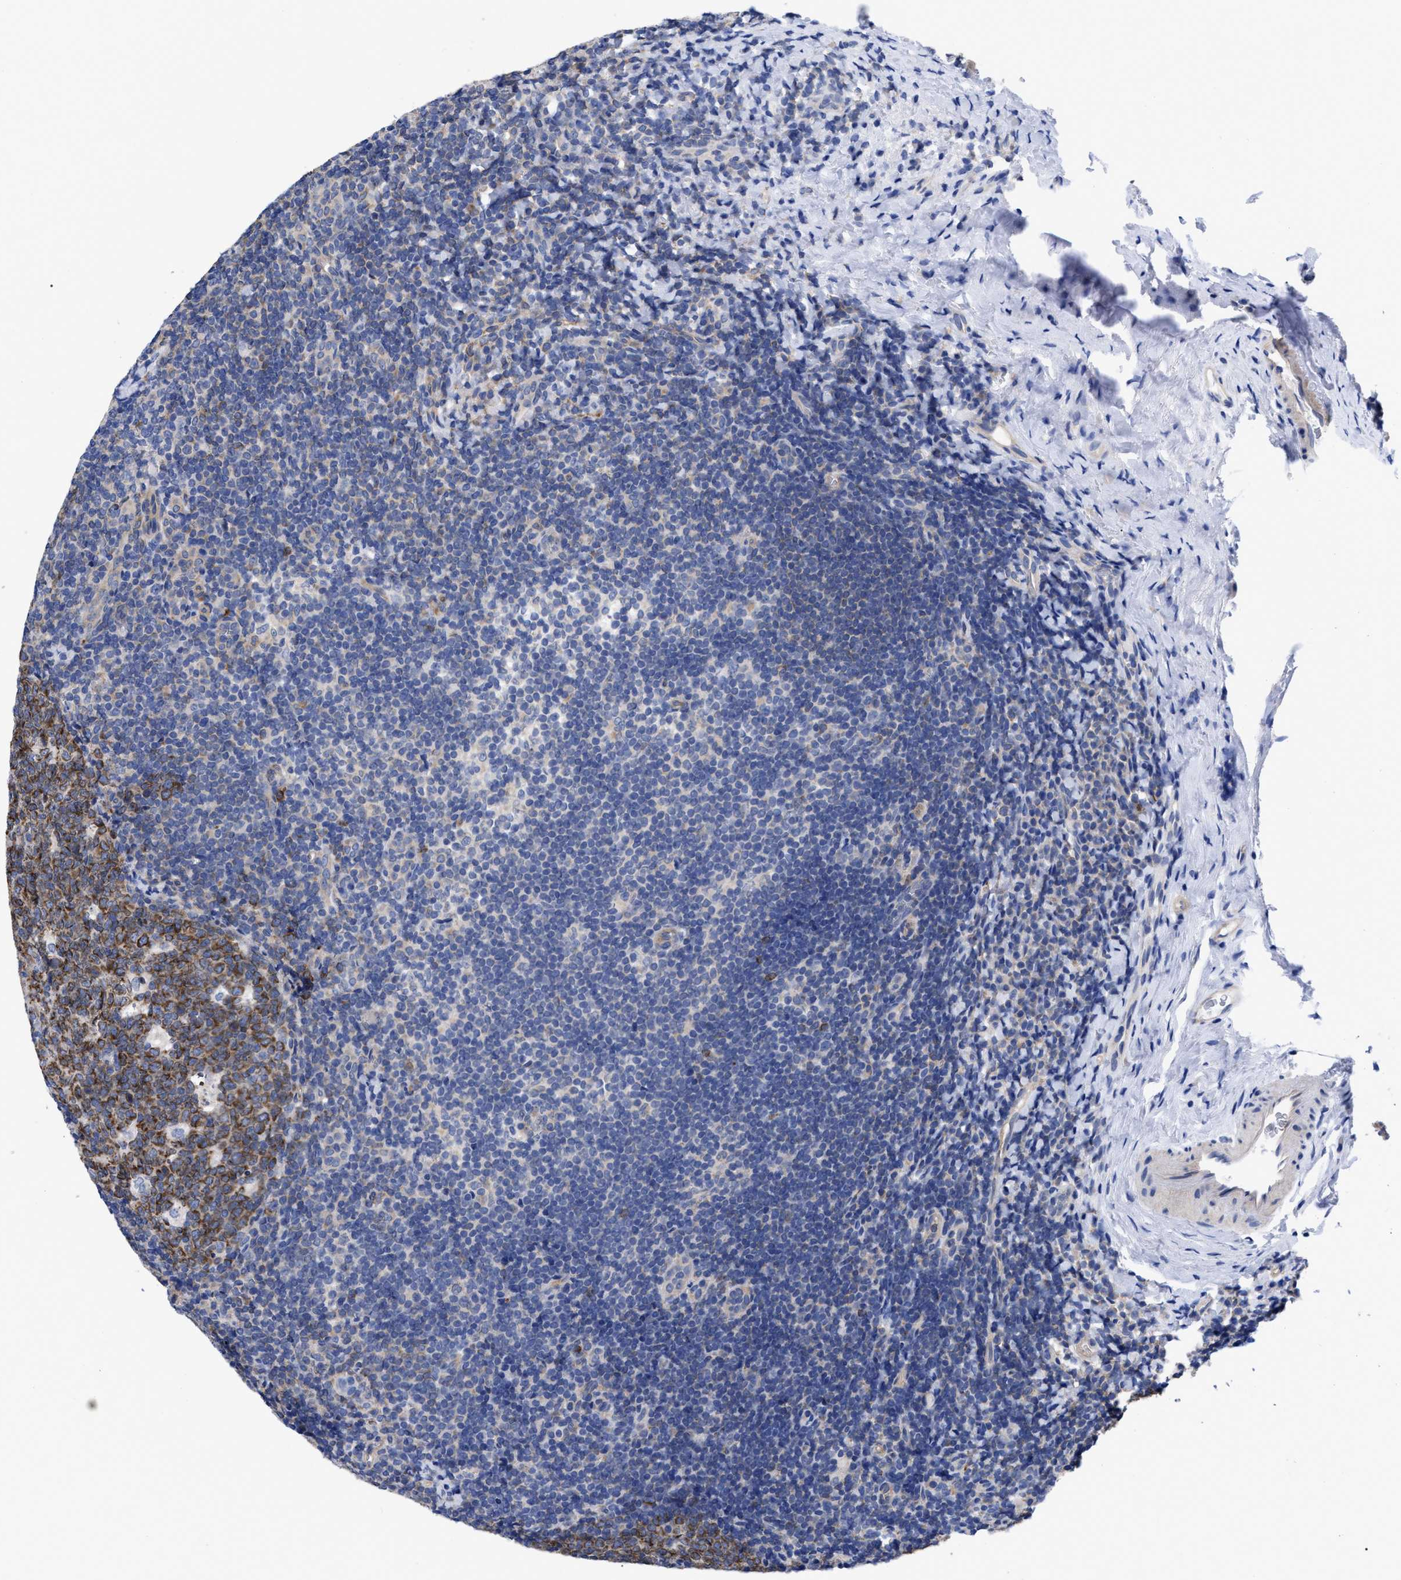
{"staining": {"intensity": "moderate", "quantity": ">75%", "location": "cytoplasmic/membranous"}, "tissue": "tonsil", "cell_type": "Germinal center cells", "image_type": "normal", "snomed": [{"axis": "morphology", "description": "Normal tissue, NOS"}, {"axis": "topography", "description": "Tonsil"}], "caption": "Protein expression analysis of normal tonsil shows moderate cytoplasmic/membranous positivity in approximately >75% of germinal center cells.", "gene": "IRAG2", "patient": {"sex": "male", "age": 37}}